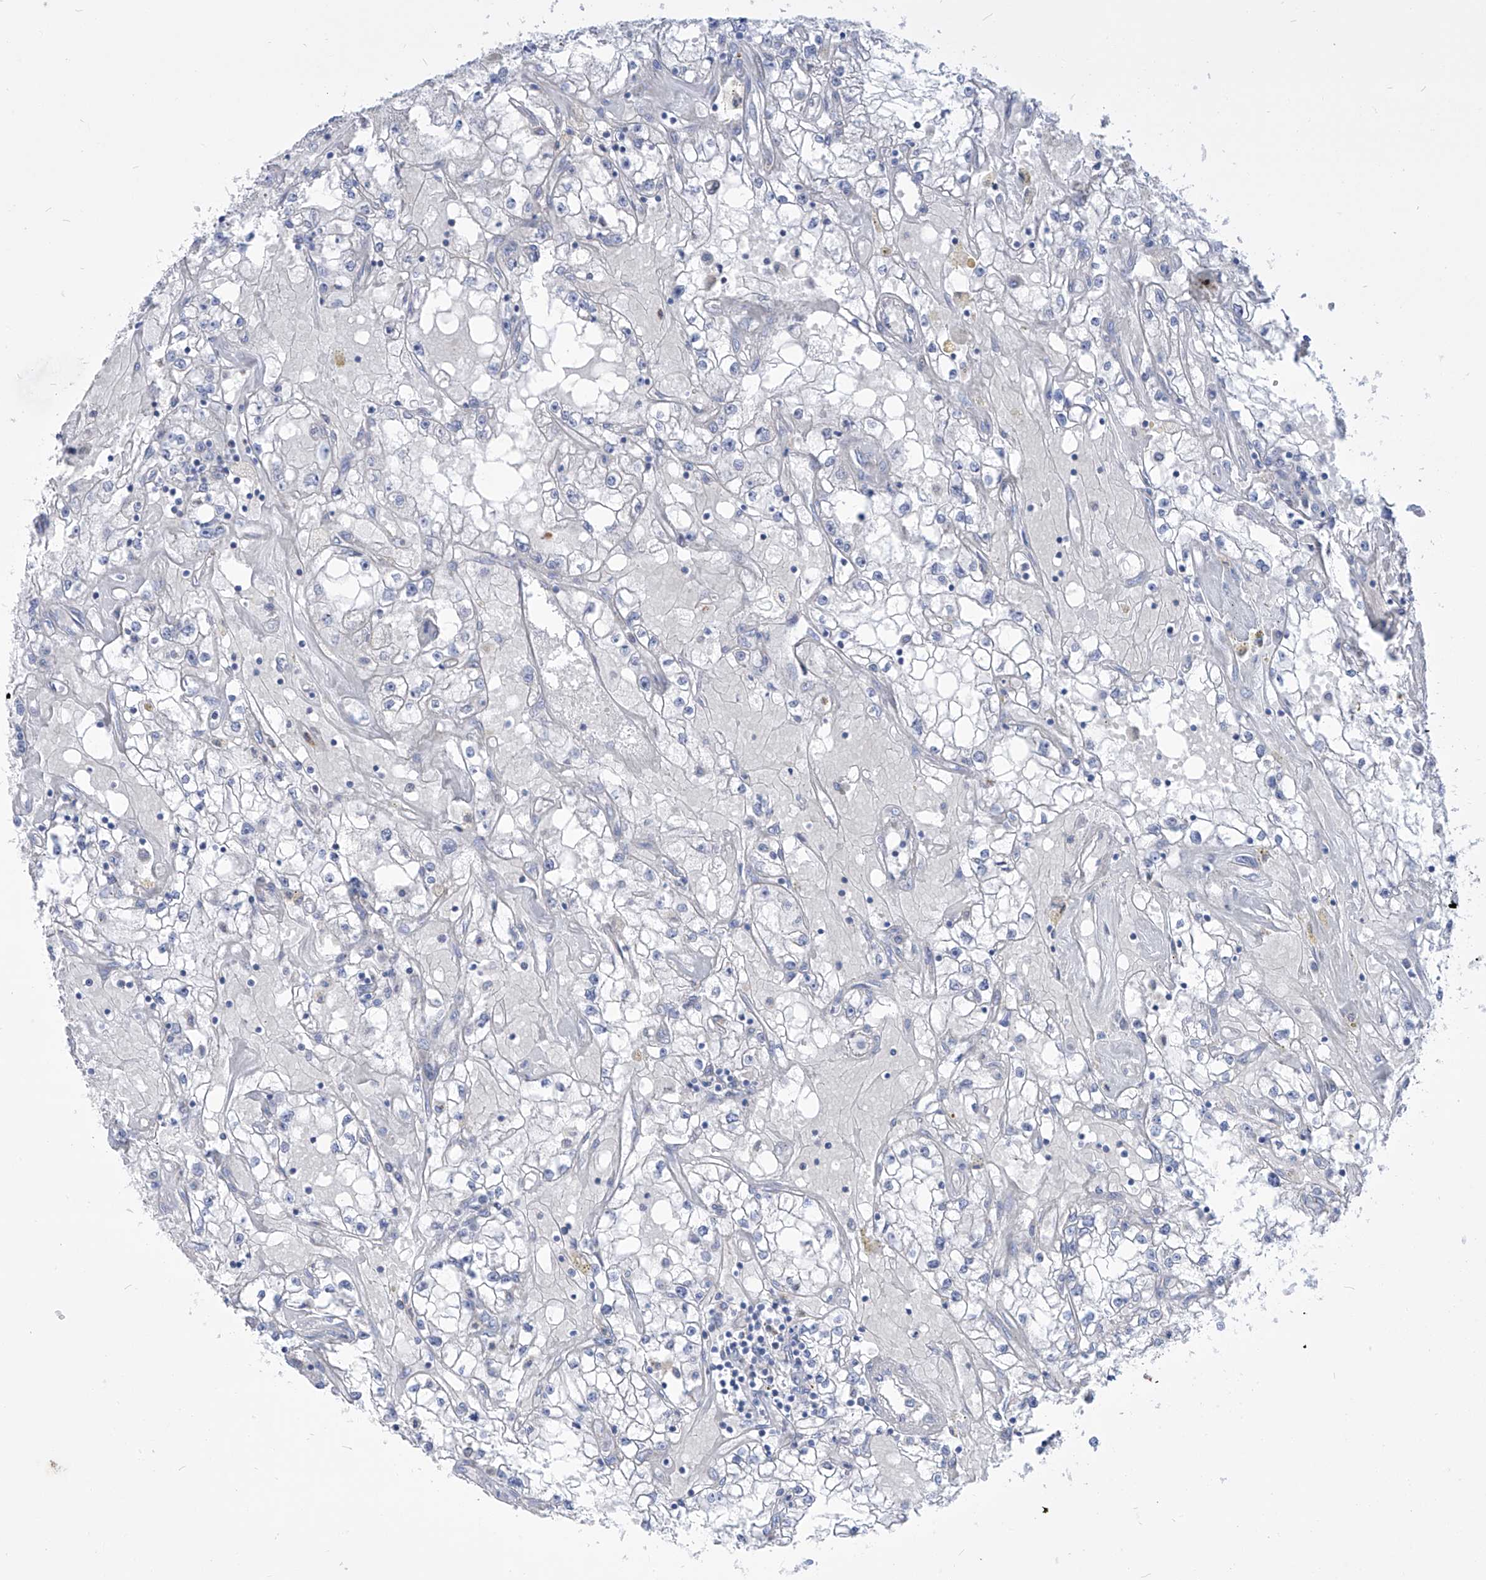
{"staining": {"intensity": "negative", "quantity": "none", "location": "none"}, "tissue": "renal cancer", "cell_type": "Tumor cells", "image_type": "cancer", "snomed": [{"axis": "morphology", "description": "Adenocarcinoma, NOS"}, {"axis": "topography", "description": "Kidney"}], "caption": "Immunohistochemistry of human adenocarcinoma (renal) demonstrates no staining in tumor cells. (DAB (3,3'-diaminobenzidine) immunohistochemistry with hematoxylin counter stain).", "gene": "COQ3", "patient": {"sex": "male", "age": 56}}